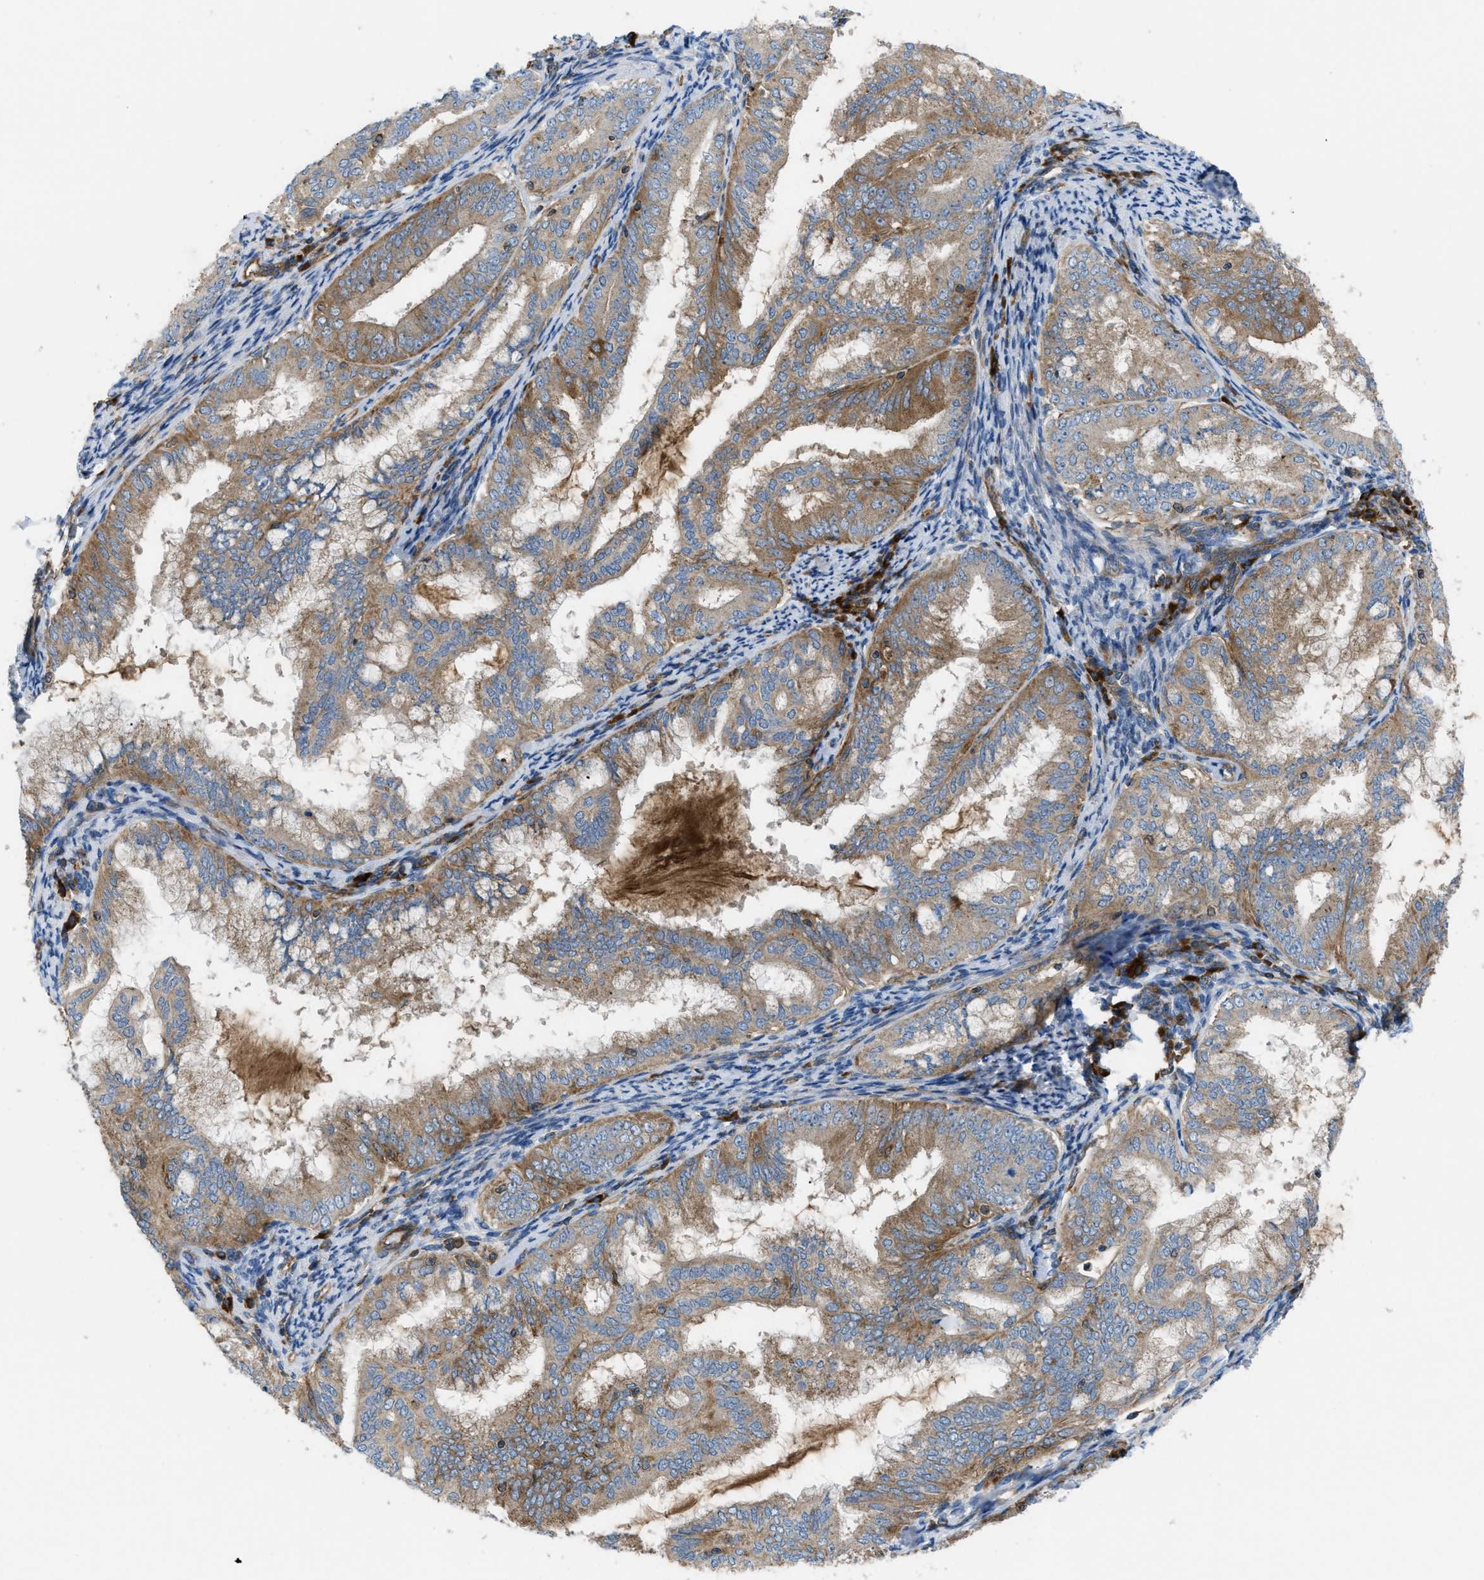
{"staining": {"intensity": "moderate", "quantity": ">75%", "location": "cytoplasmic/membranous"}, "tissue": "endometrial cancer", "cell_type": "Tumor cells", "image_type": "cancer", "snomed": [{"axis": "morphology", "description": "Adenocarcinoma, NOS"}, {"axis": "topography", "description": "Endometrium"}], "caption": "IHC histopathology image of neoplastic tissue: adenocarcinoma (endometrial) stained using IHC shows medium levels of moderate protein expression localized specifically in the cytoplasmic/membranous of tumor cells, appearing as a cytoplasmic/membranous brown color.", "gene": "ATP2A3", "patient": {"sex": "female", "age": 63}}